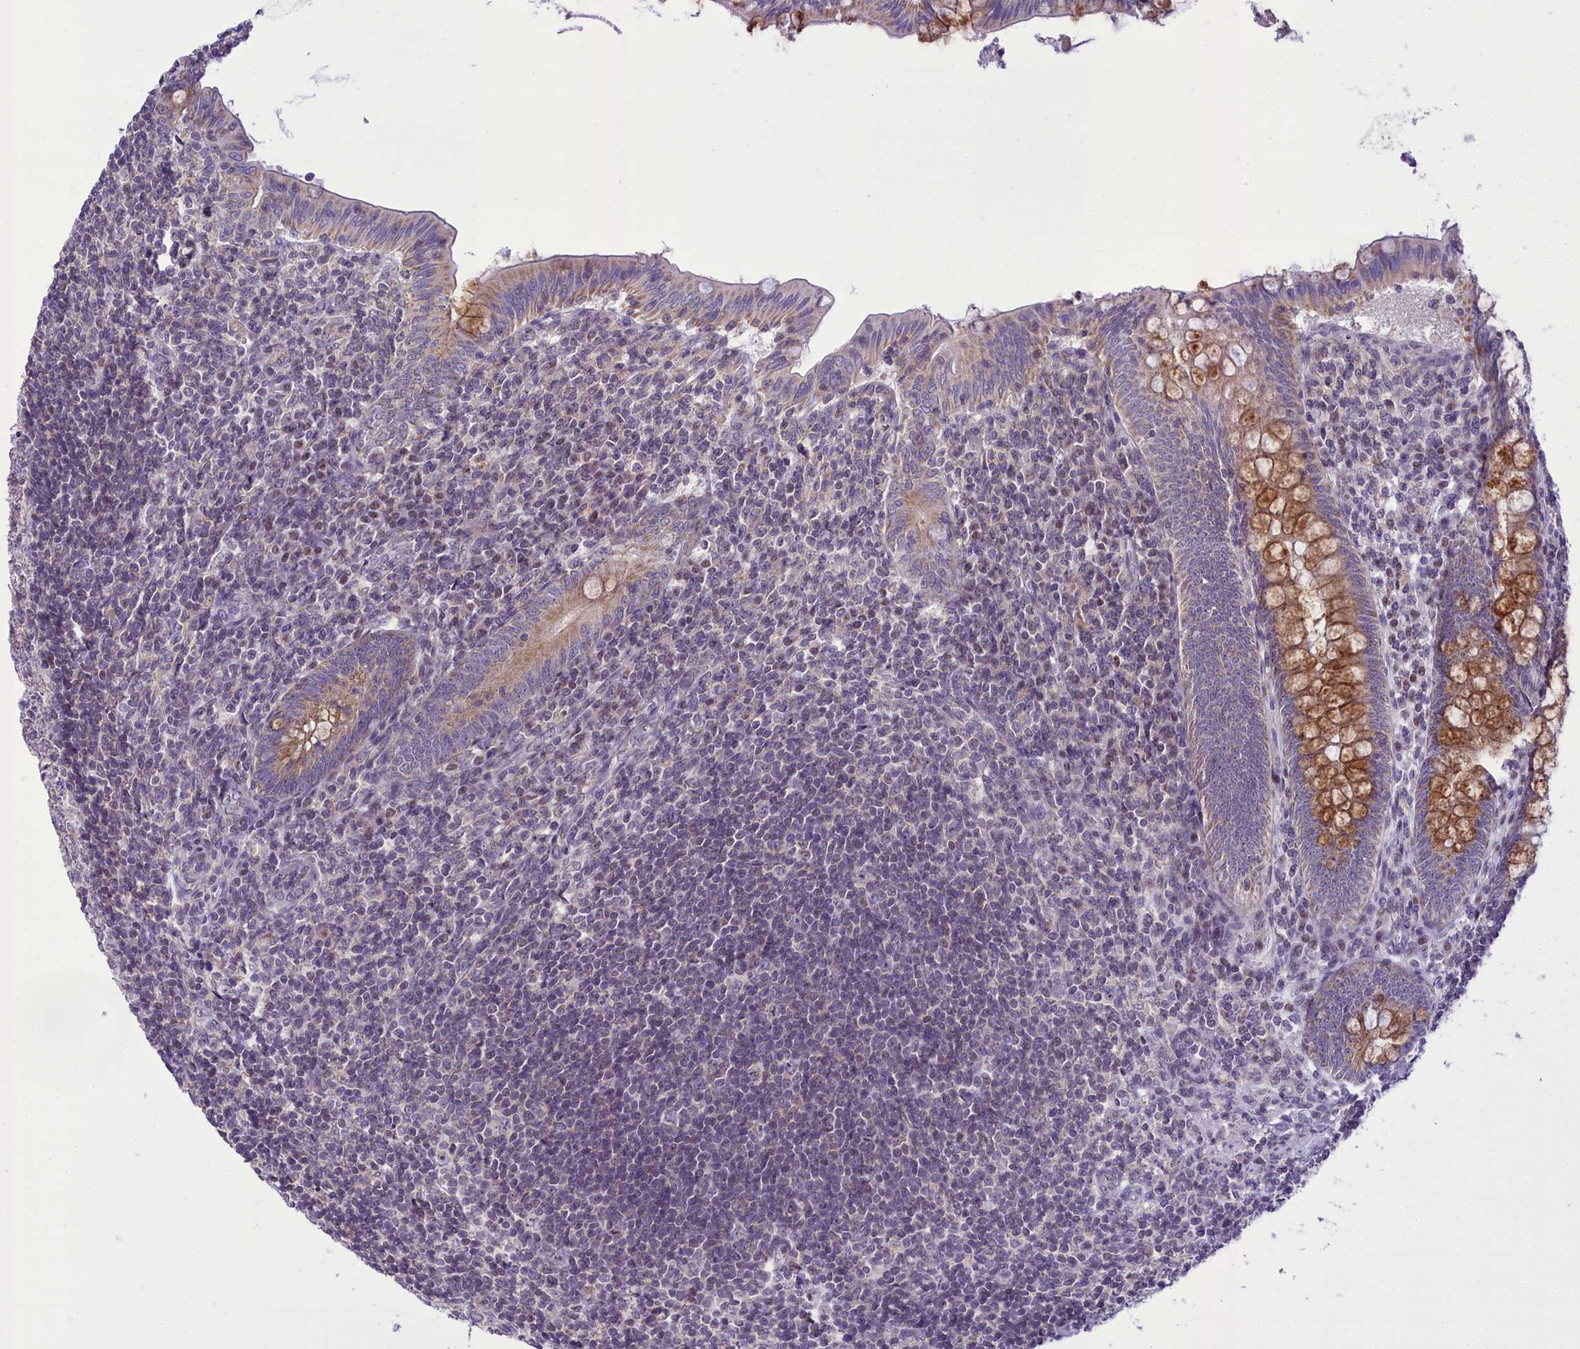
{"staining": {"intensity": "moderate", "quantity": ">75%", "location": "cytoplasmic/membranous"}, "tissue": "appendix", "cell_type": "Glandular cells", "image_type": "normal", "snomed": [{"axis": "morphology", "description": "Normal tissue, NOS"}, {"axis": "topography", "description": "Appendix"}], "caption": "Immunohistochemical staining of normal human appendix exhibits moderate cytoplasmic/membranous protein staining in approximately >75% of glandular cells. (brown staining indicates protein expression, while blue staining denotes nuclei).", "gene": "B9D2", "patient": {"sex": "male", "age": 14}}